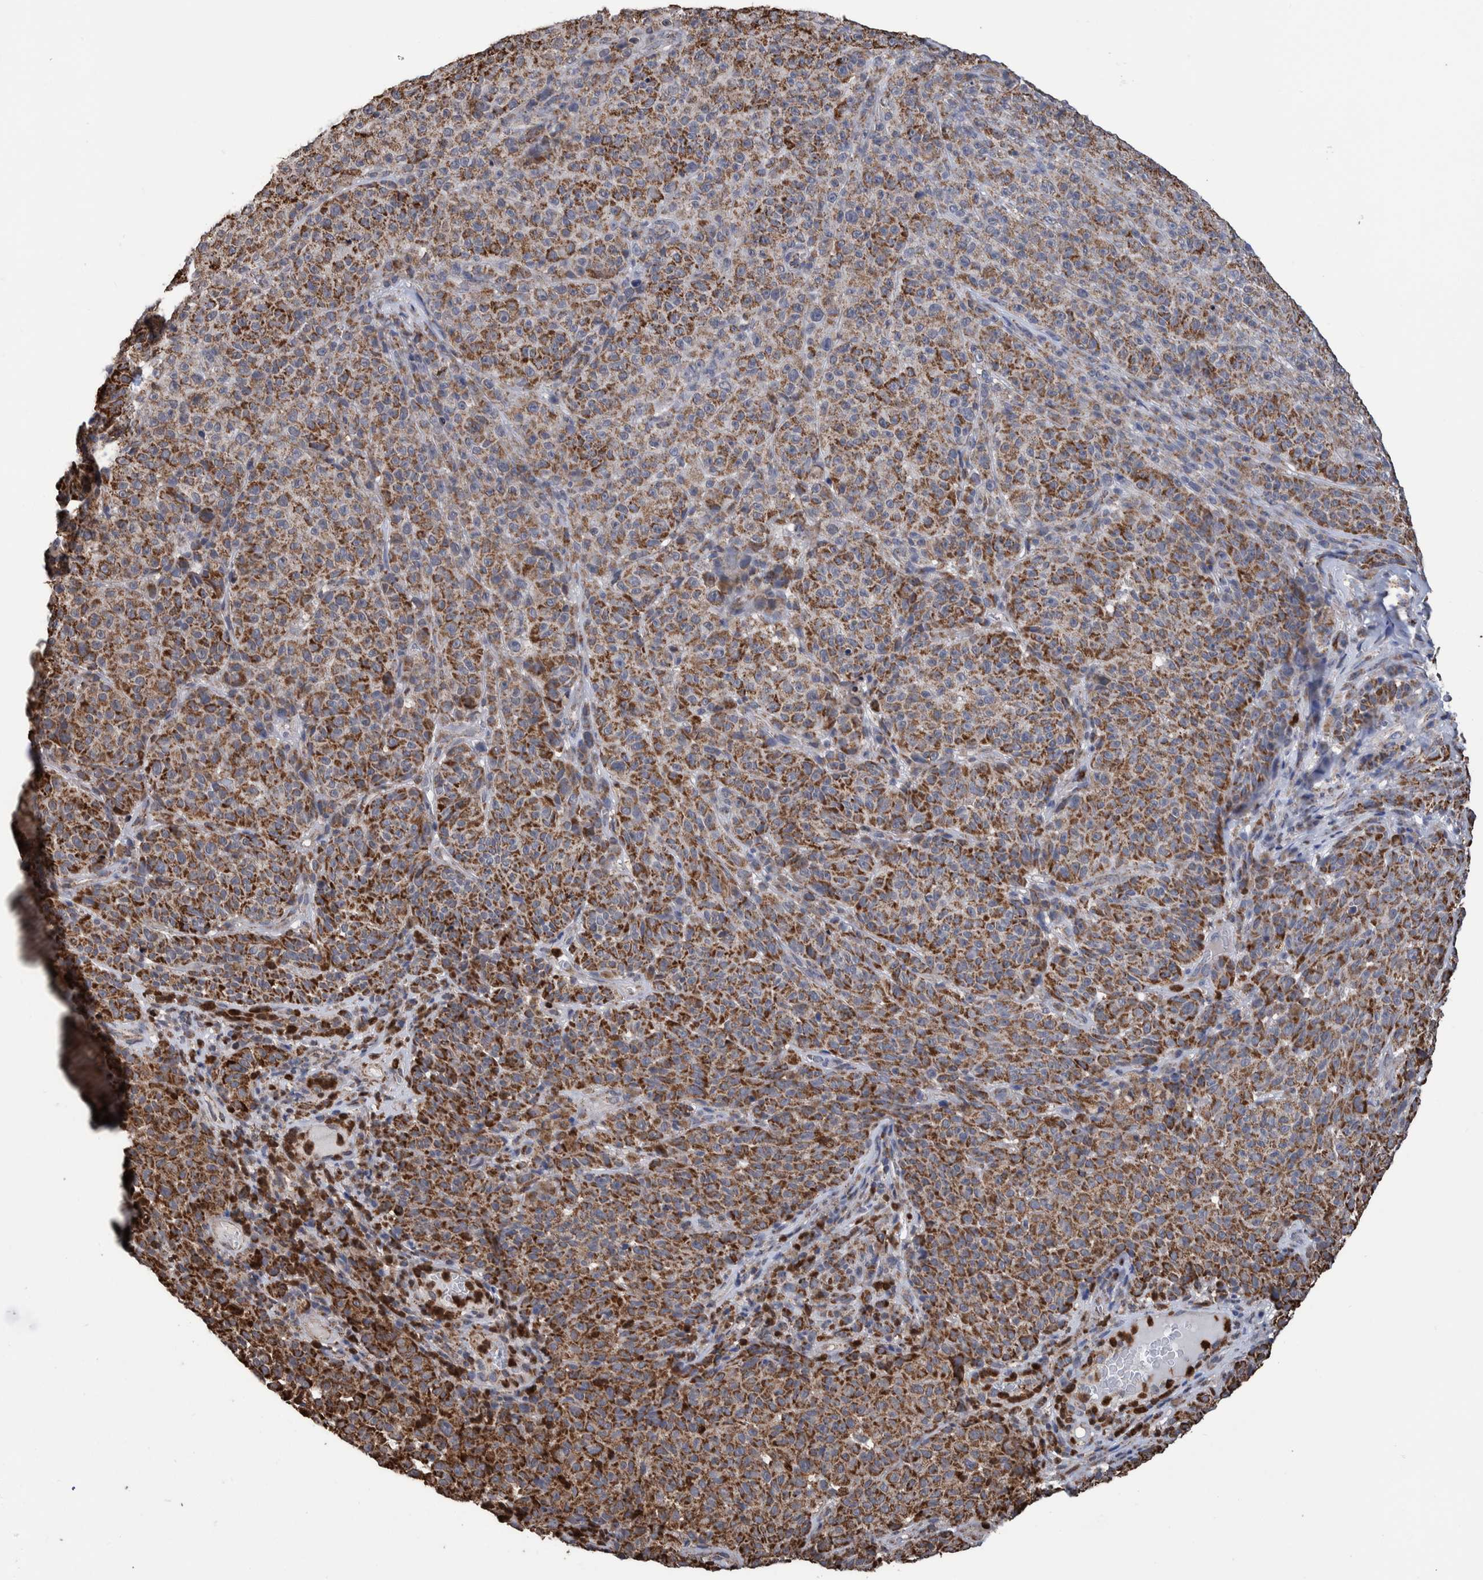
{"staining": {"intensity": "moderate", "quantity": ">75%", "location": "cytoplasmic/membranous"}, "tissue": "melanoma", "cell_type": "Tumor cells", "image_type": "cancer", "snomed": [{"axis": "morphology", "description": "Malignant melanoma, NOS"}, {"axis": "topography", "description": "Skin"}], "caption": "A brown stain labels moderate cytoplasmic/membranous positivity of a protein in human malignant melanoma tumor cells. The protein is stained brown, and the nuclei are stained in blue (DAB (3,3'-diaminobenzidine) IHC with brightfield microscopy, high magnification).", "gene": "DECR1", "patient": {"sex": "female", "age": 82}}